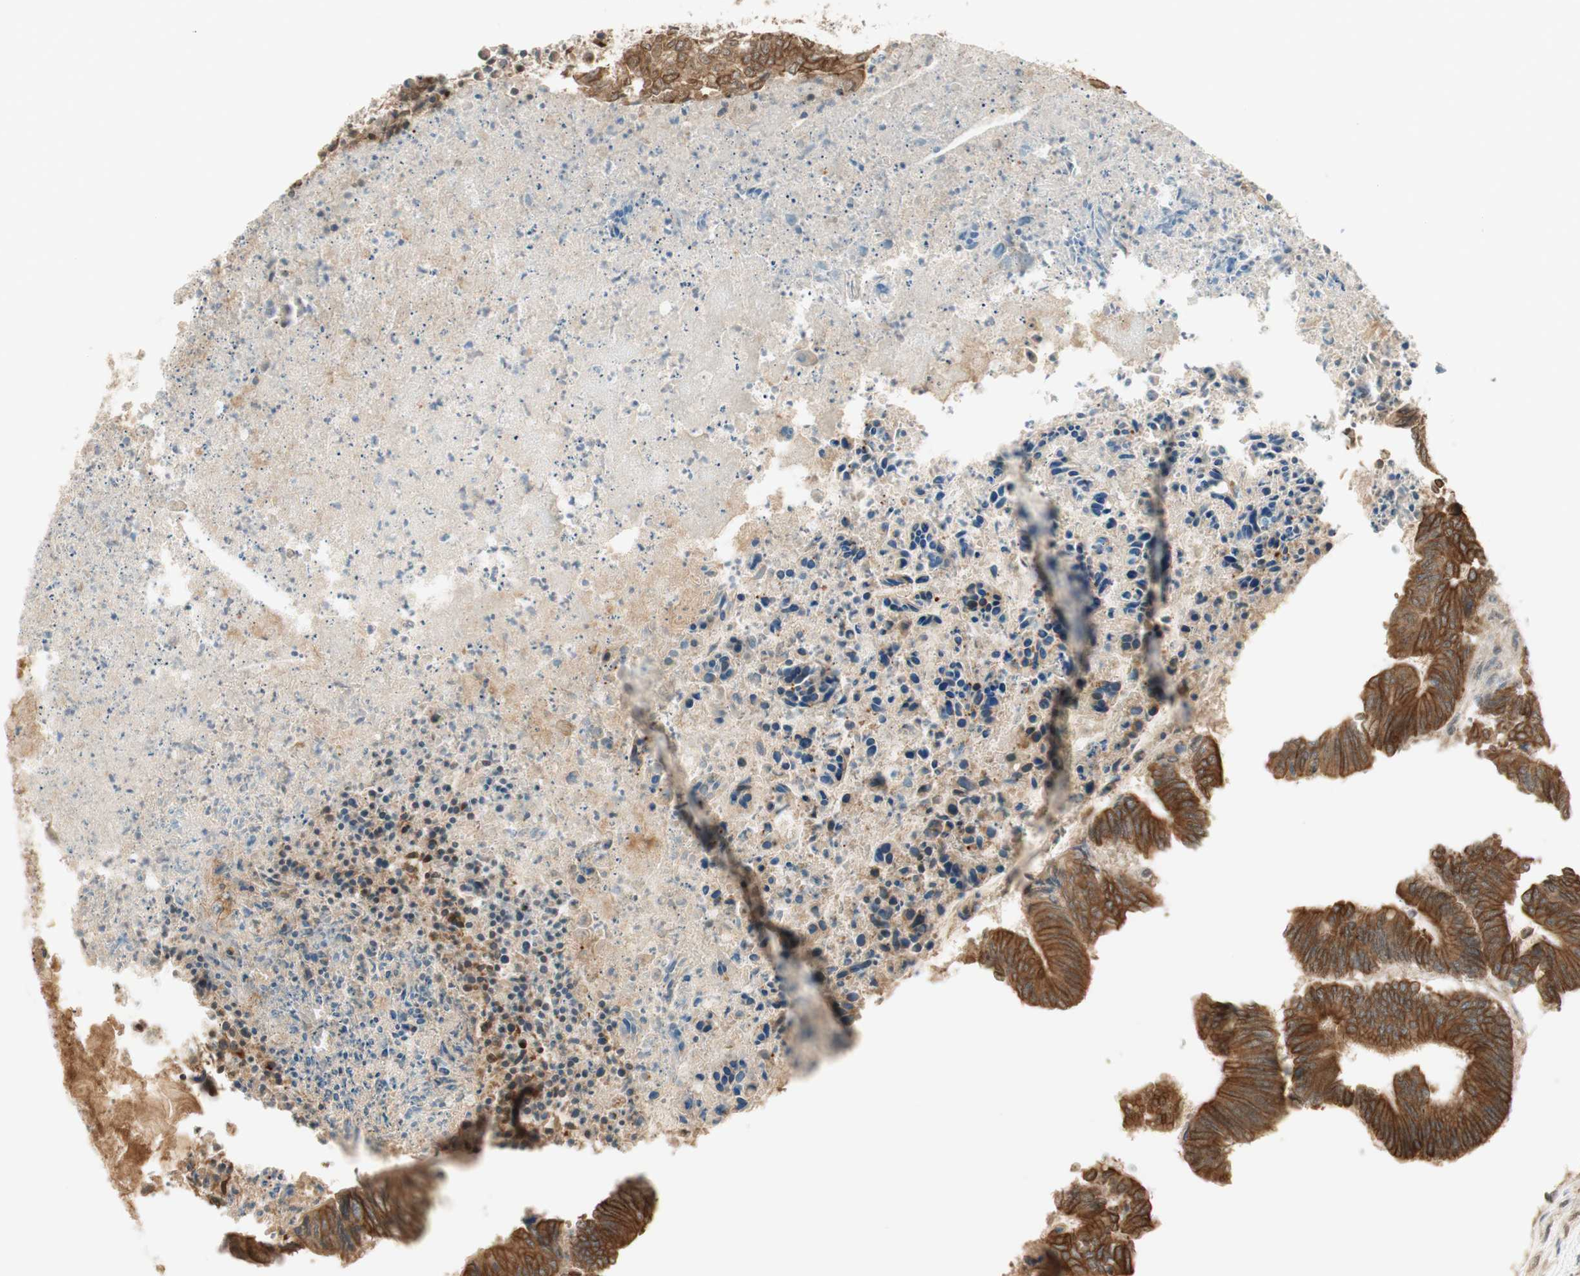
{"staining": {"intensity": "moderate", "quantity": ">75%", "location": "cytoplasmic/membranous"}, "tissue": "colorectal cancer", "cell_type": "Tumor cells", "image_type": "cancer", "snomed": [{"axis": "morphology", "description": "Adenocarcinoma, NOS"}, {"axis": "topography", "description": "Rectum"}], "caption": "The image demonstrates immunohistochemical staining of colorectal cancer. There is moderate cytoplasmic/membranous positivity is seen in about >75% of tumor cells. (DAB IHC with brightfield microscopy, high magnification).", "gene": "SPINT2", "patient": {"sex": "male", "age": 63}}